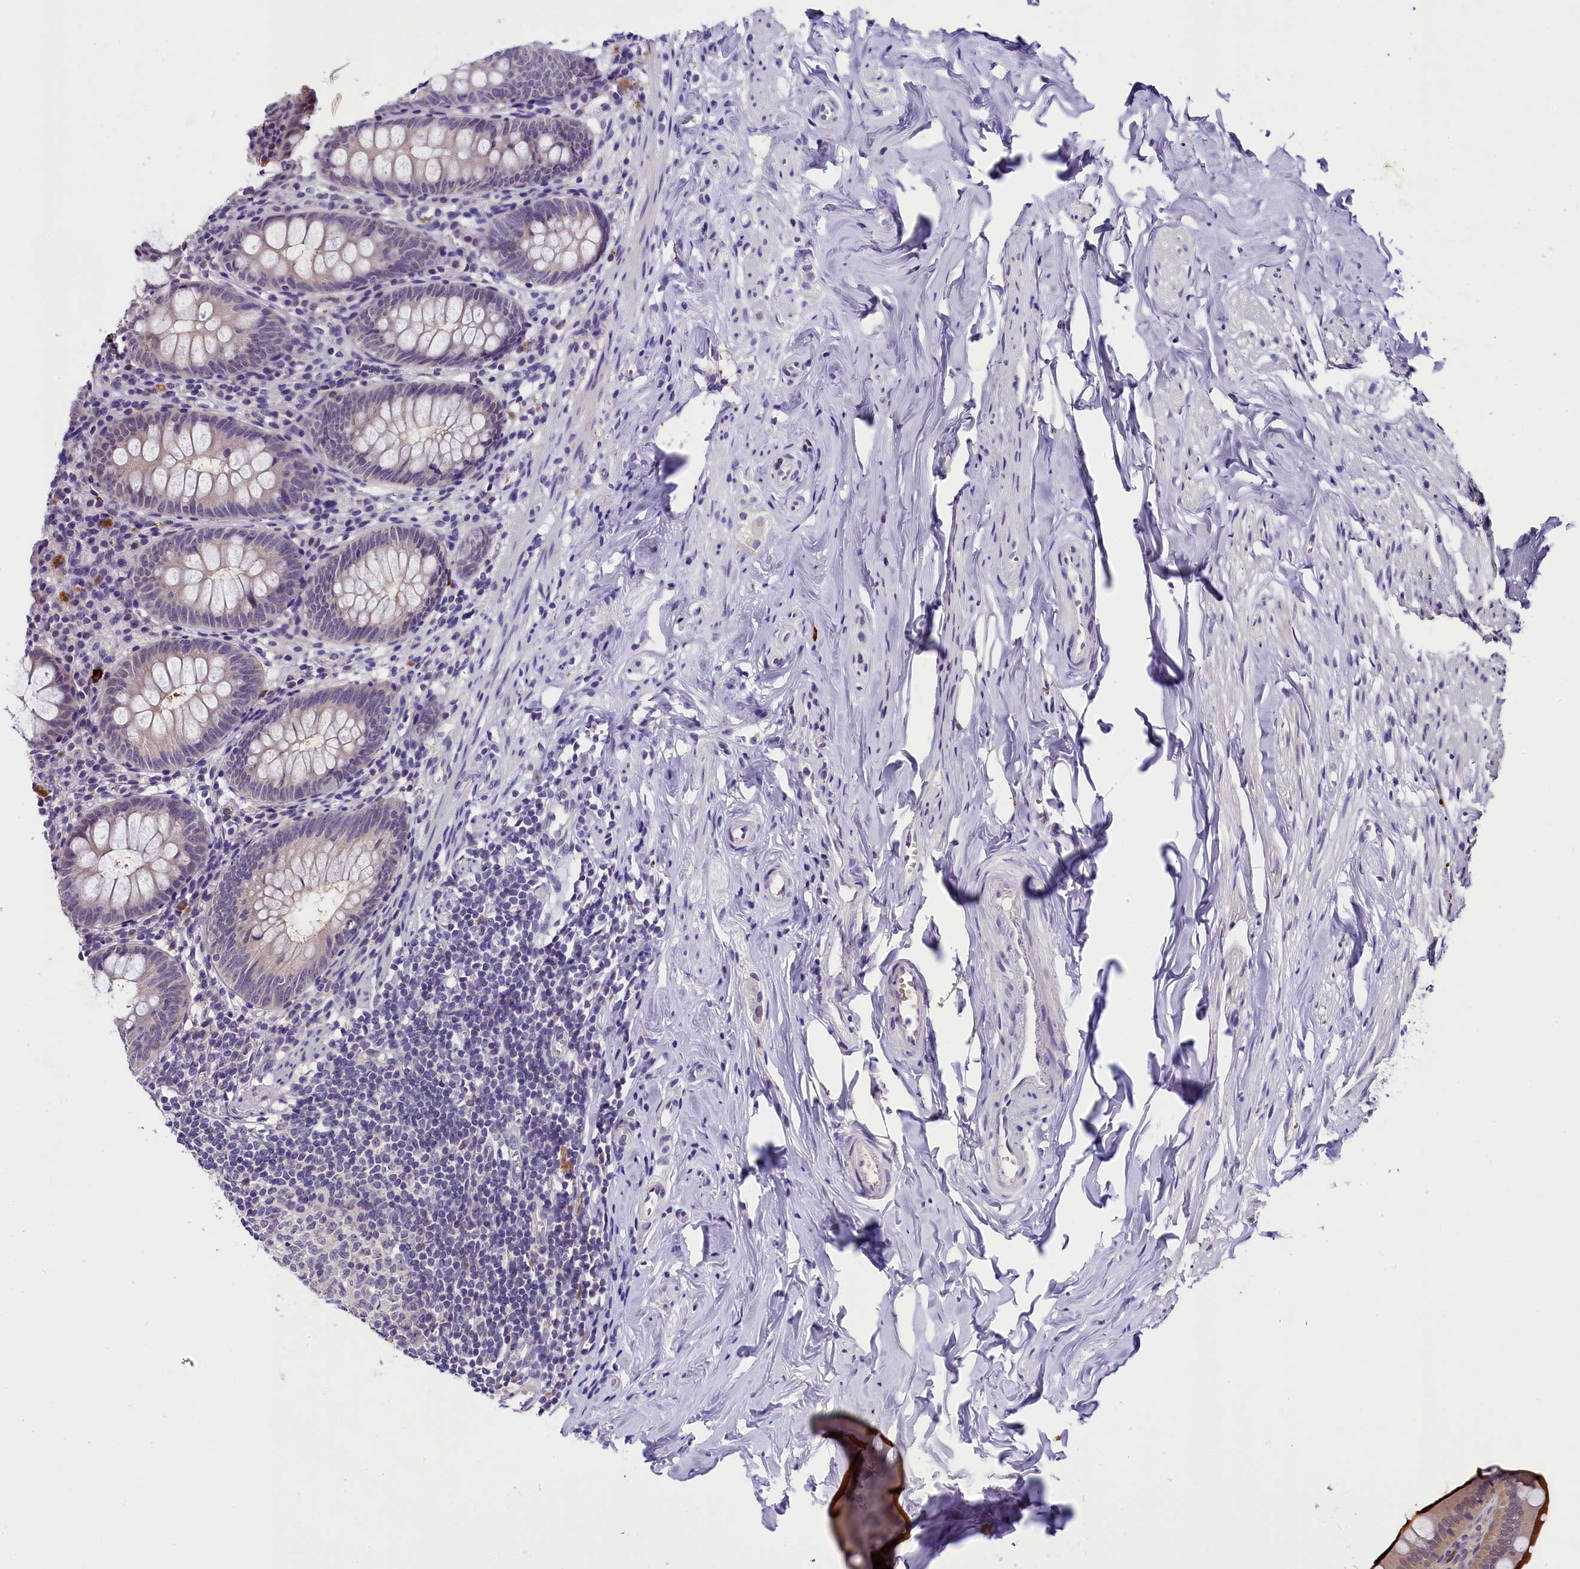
{"staining": {"intensity": "negative", "quantity": "none", "location": "none"}, "tissue": "appendix", "cell_type": "Glandular cells", "image_type": "normal", "snomed": [{"axis": "morphology", "description": "Normal tissue, NOS"}, {"axis": "topography", "description": "Appendix"}], "caption": "High power microscopy histopathology image of an immunohistochemistry (IHC) micrograph of normal appendix, revealing no significant expression in glandular cells. (Brightfield microscopy of DAB immunohistochemistry (IHC) at high magnification).", "gene": "IQCN", "patient": {"sex": "female", "age": 51}}